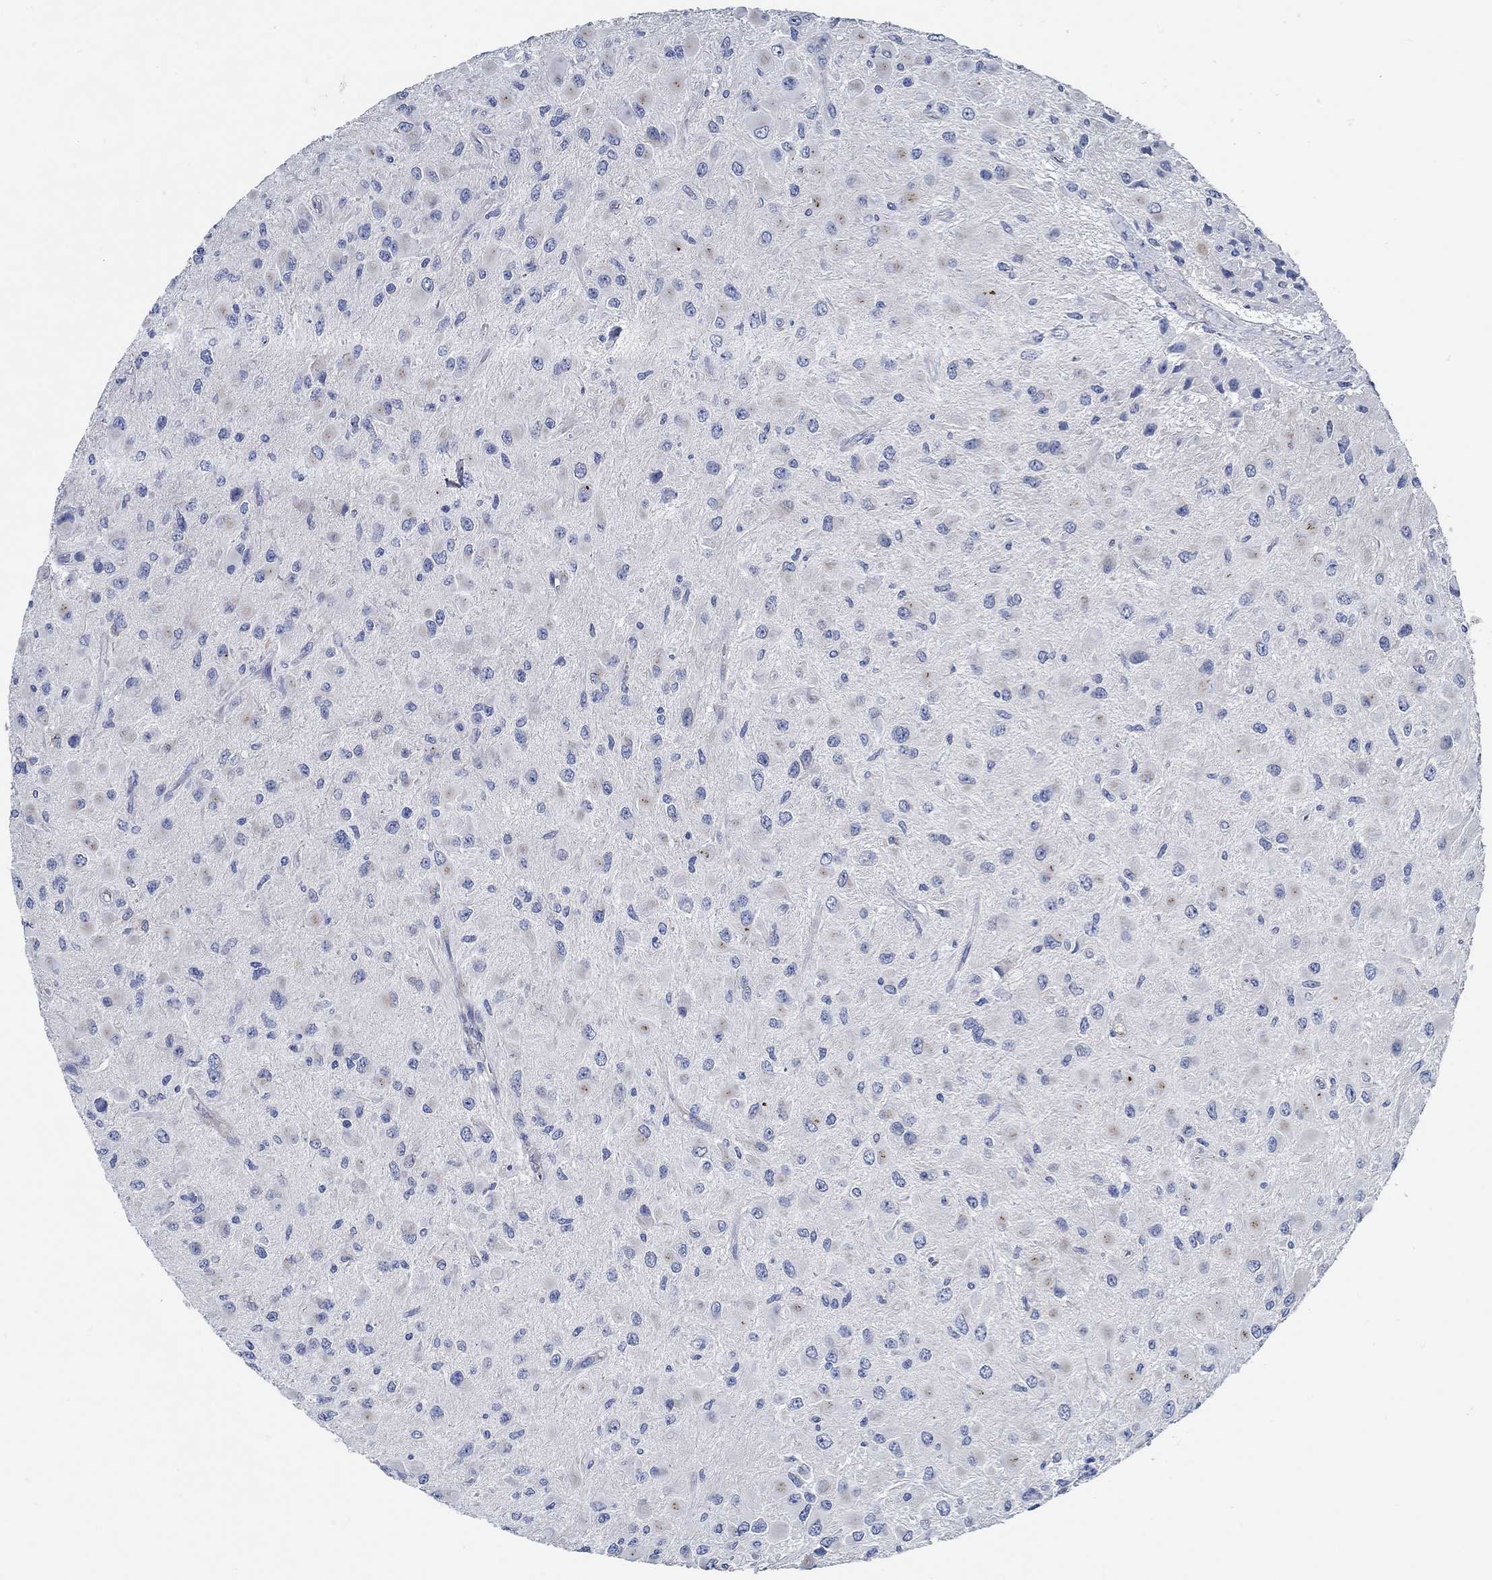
{"staining": {"intensity": "negative", "quantity": "none", "location": "none"}, "tissue": "glioma", "cell_type": "Tumor cells", "image_type": "cancer", "snomed": [{"axis": "morphology", "description": "Glioma, malignant, High grade"}, {"axis": "topography", "description": "Cerebral cortex"}], "caption": "Immunohistochemistry (IHC) image of neoplastic tissue: human malignant glioma (high-grade) stained with DAB (3,3'-diaminobenzidine) exhibits no significant protein expression in tumor cells.", "gene": "HECW2", "patient": {"sex": "male", "age": 35}}